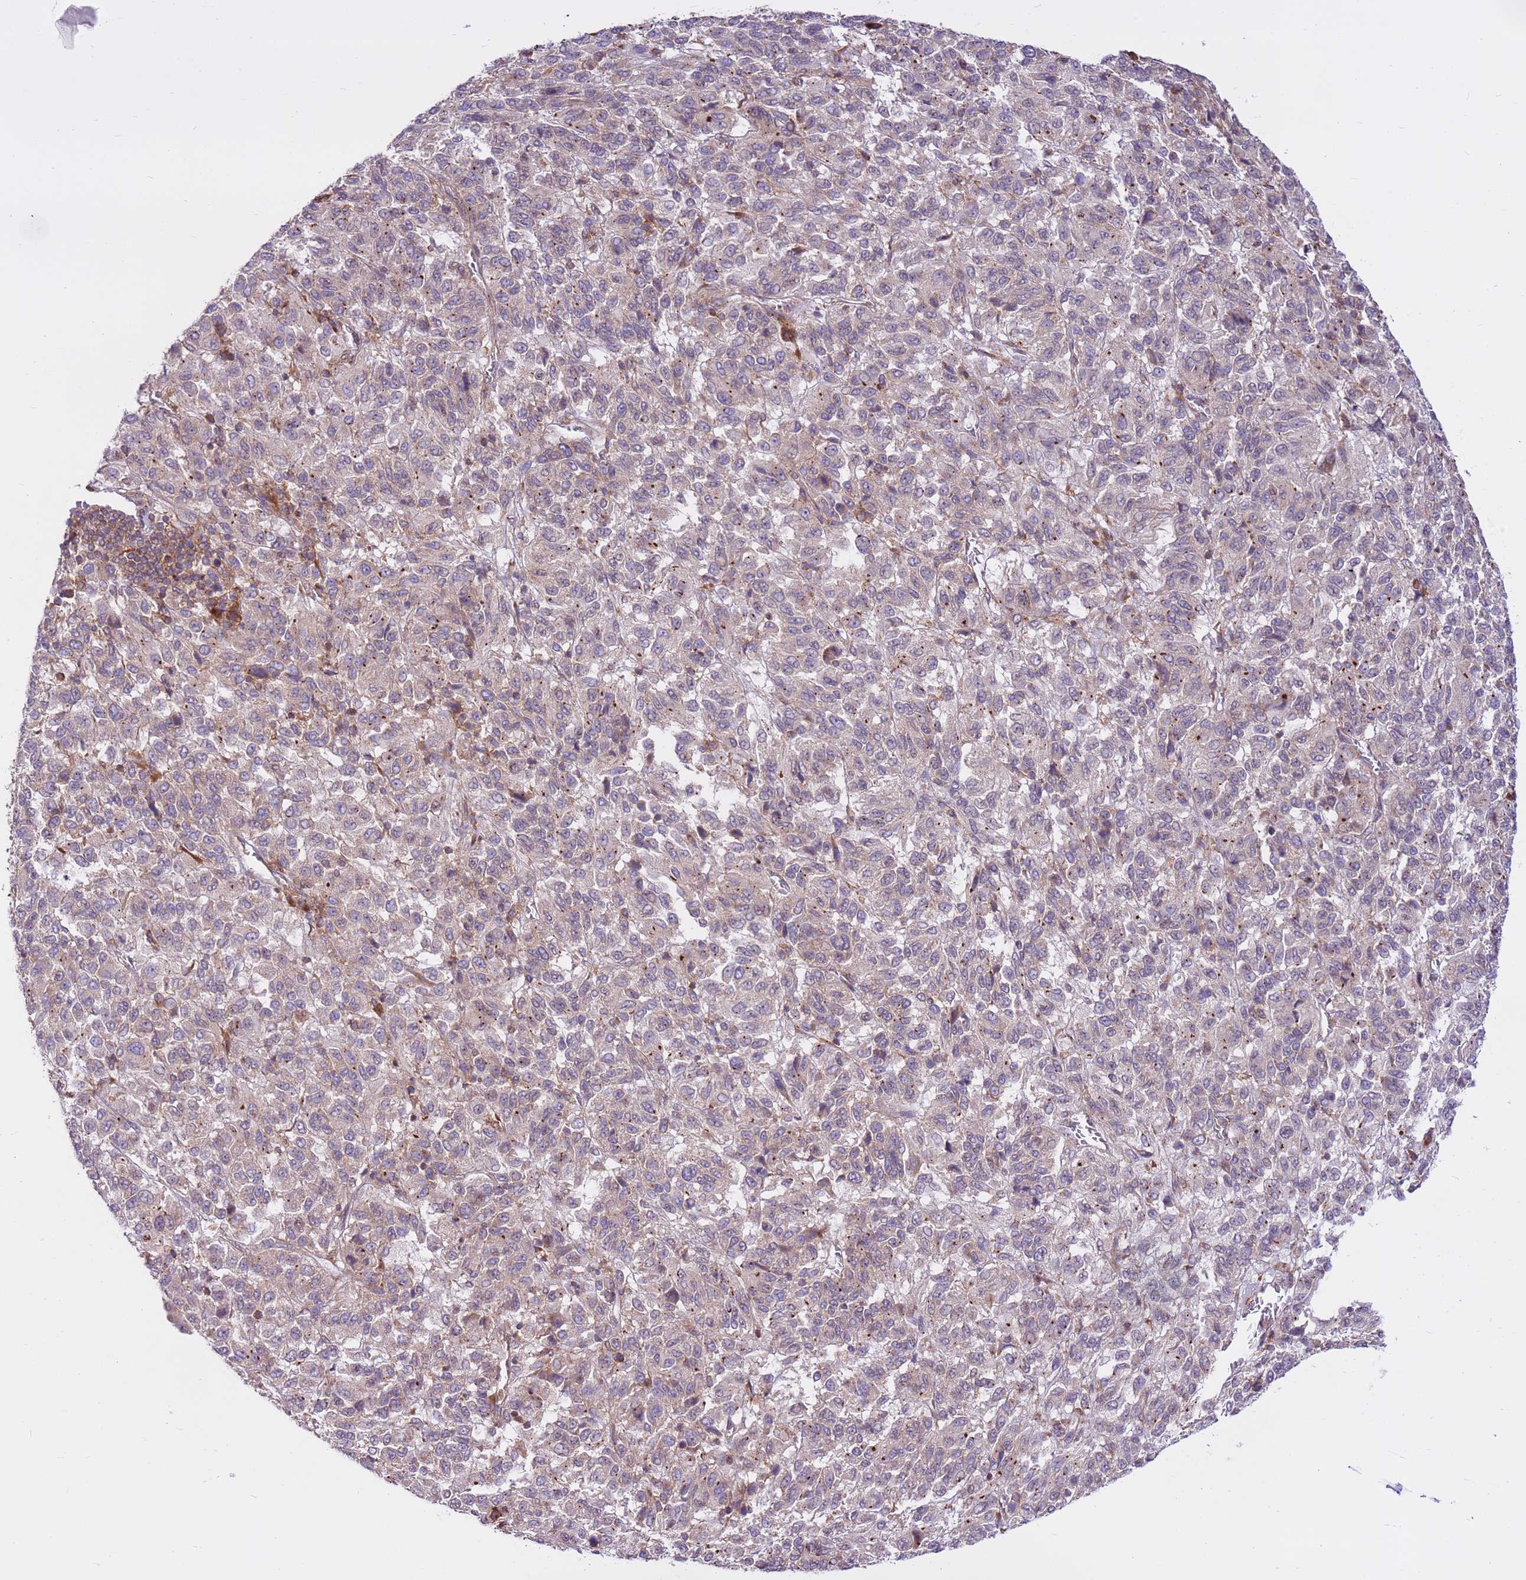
{"staining": {"intensity": "weak", "quantity": "25%-75%", "location": "cytoplasmic/membranous"}, "tissue": "melanoma", "cell_type": "Tumor cells", "image_type": "cancer", "snomed": [{"axis": "morphology", "description": "Malignant melanoma, Metastatic site"}, {"axis": "topography", "description": "Lung"}], "caption": "IHC (DAB) staining of human malignant melanoma (metastatic site) shows weak cytoplasmic/membranous protein expression in about 25%-75% of tumor cells.", "gene": "DDX19B", "patient": {"sex": "male", "age": 64}}